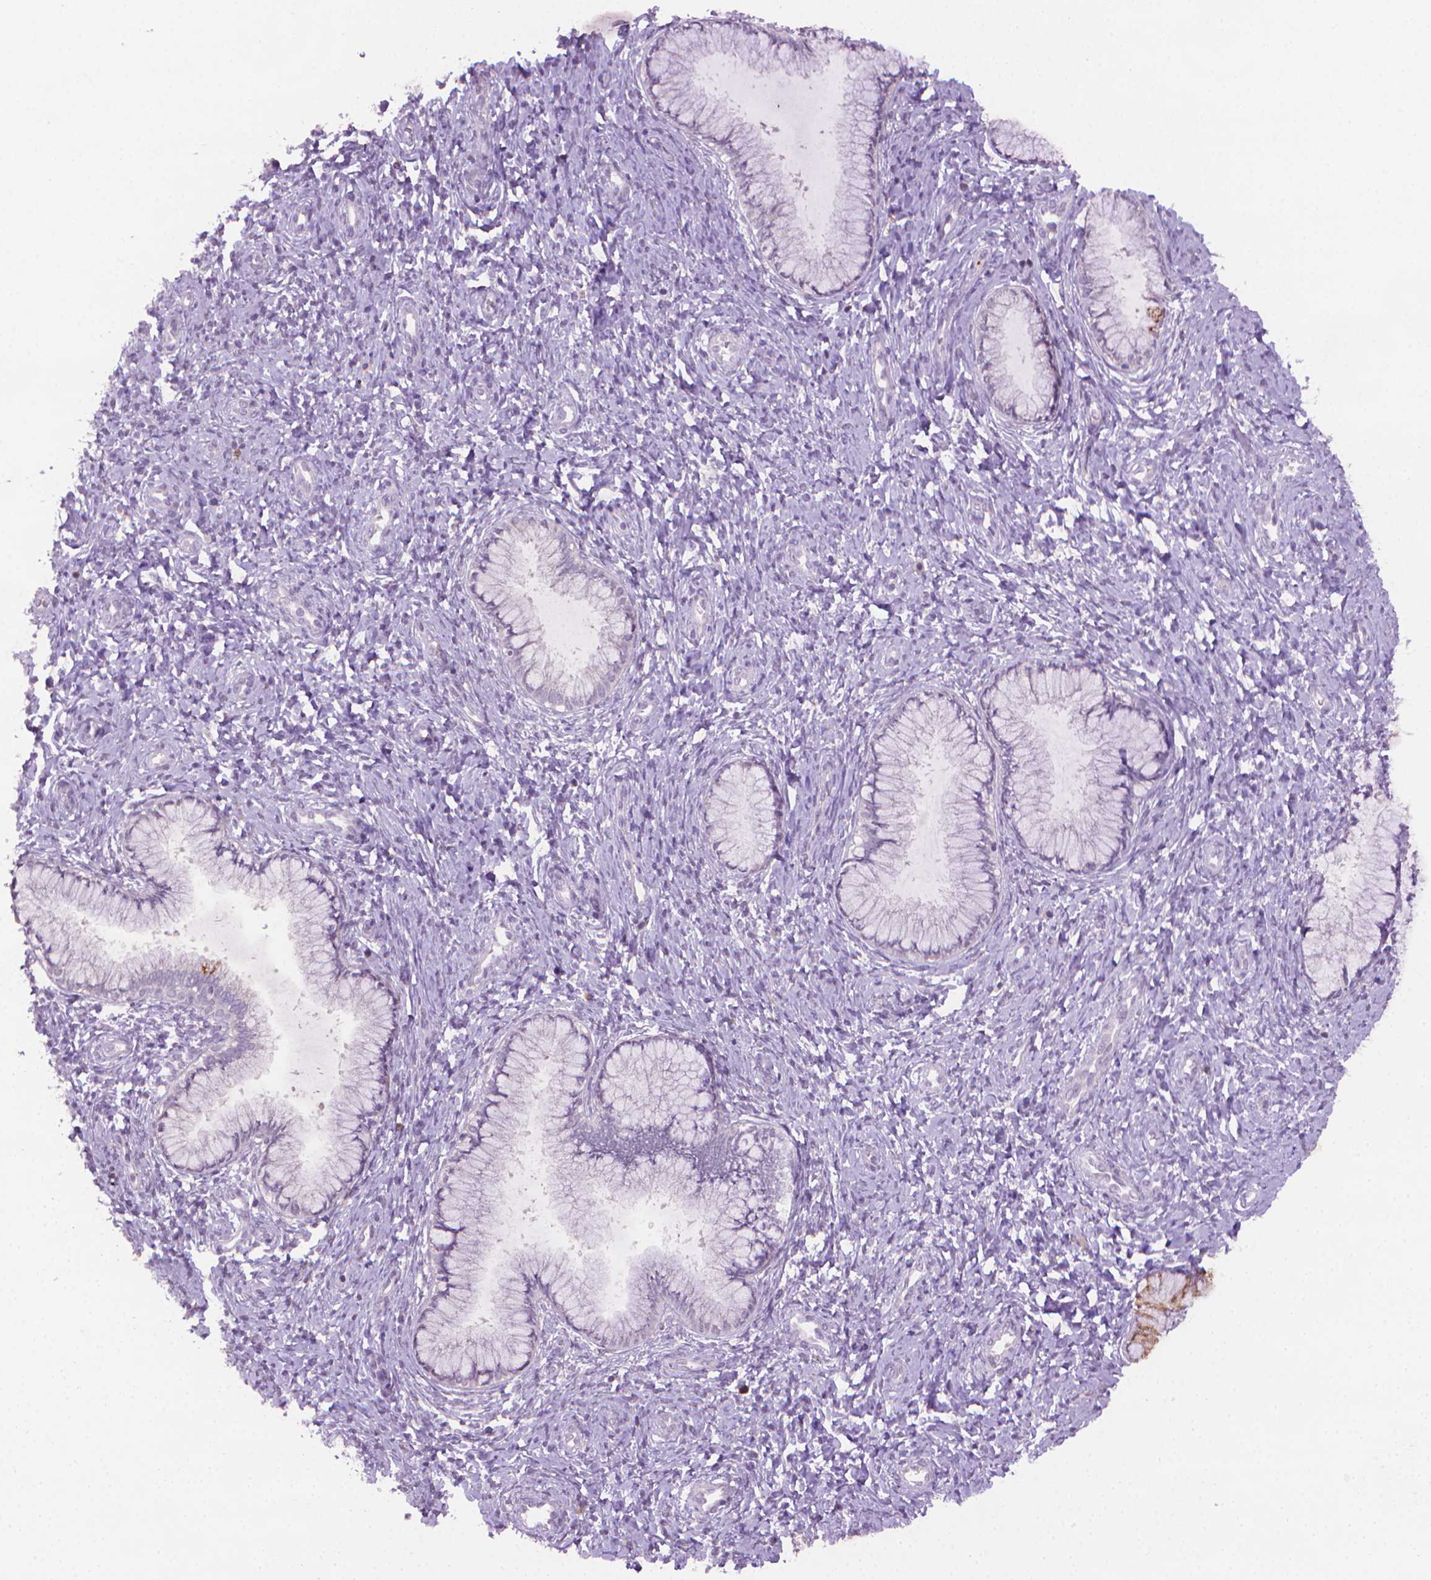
{"staining": {"intensity": "negative", "quantity": "none", "location": "none"}, "tissue": "cervix", "cell_type": "Glandular cells", "image_type": "normal", "snomed": [{"axis": "morphology", "description": "Normal tissue, NOS"}, {"axis": "topography", "description": "Cervix"}], "caption": "A high-resolution histopathology image shows immunohistochemistry (IHC) staining of unremarkable cervix, which demonstrates no significant expression in glandular cells.", "gene": "CDKN2D", "patient": {"sex": "female", "age": 37}}